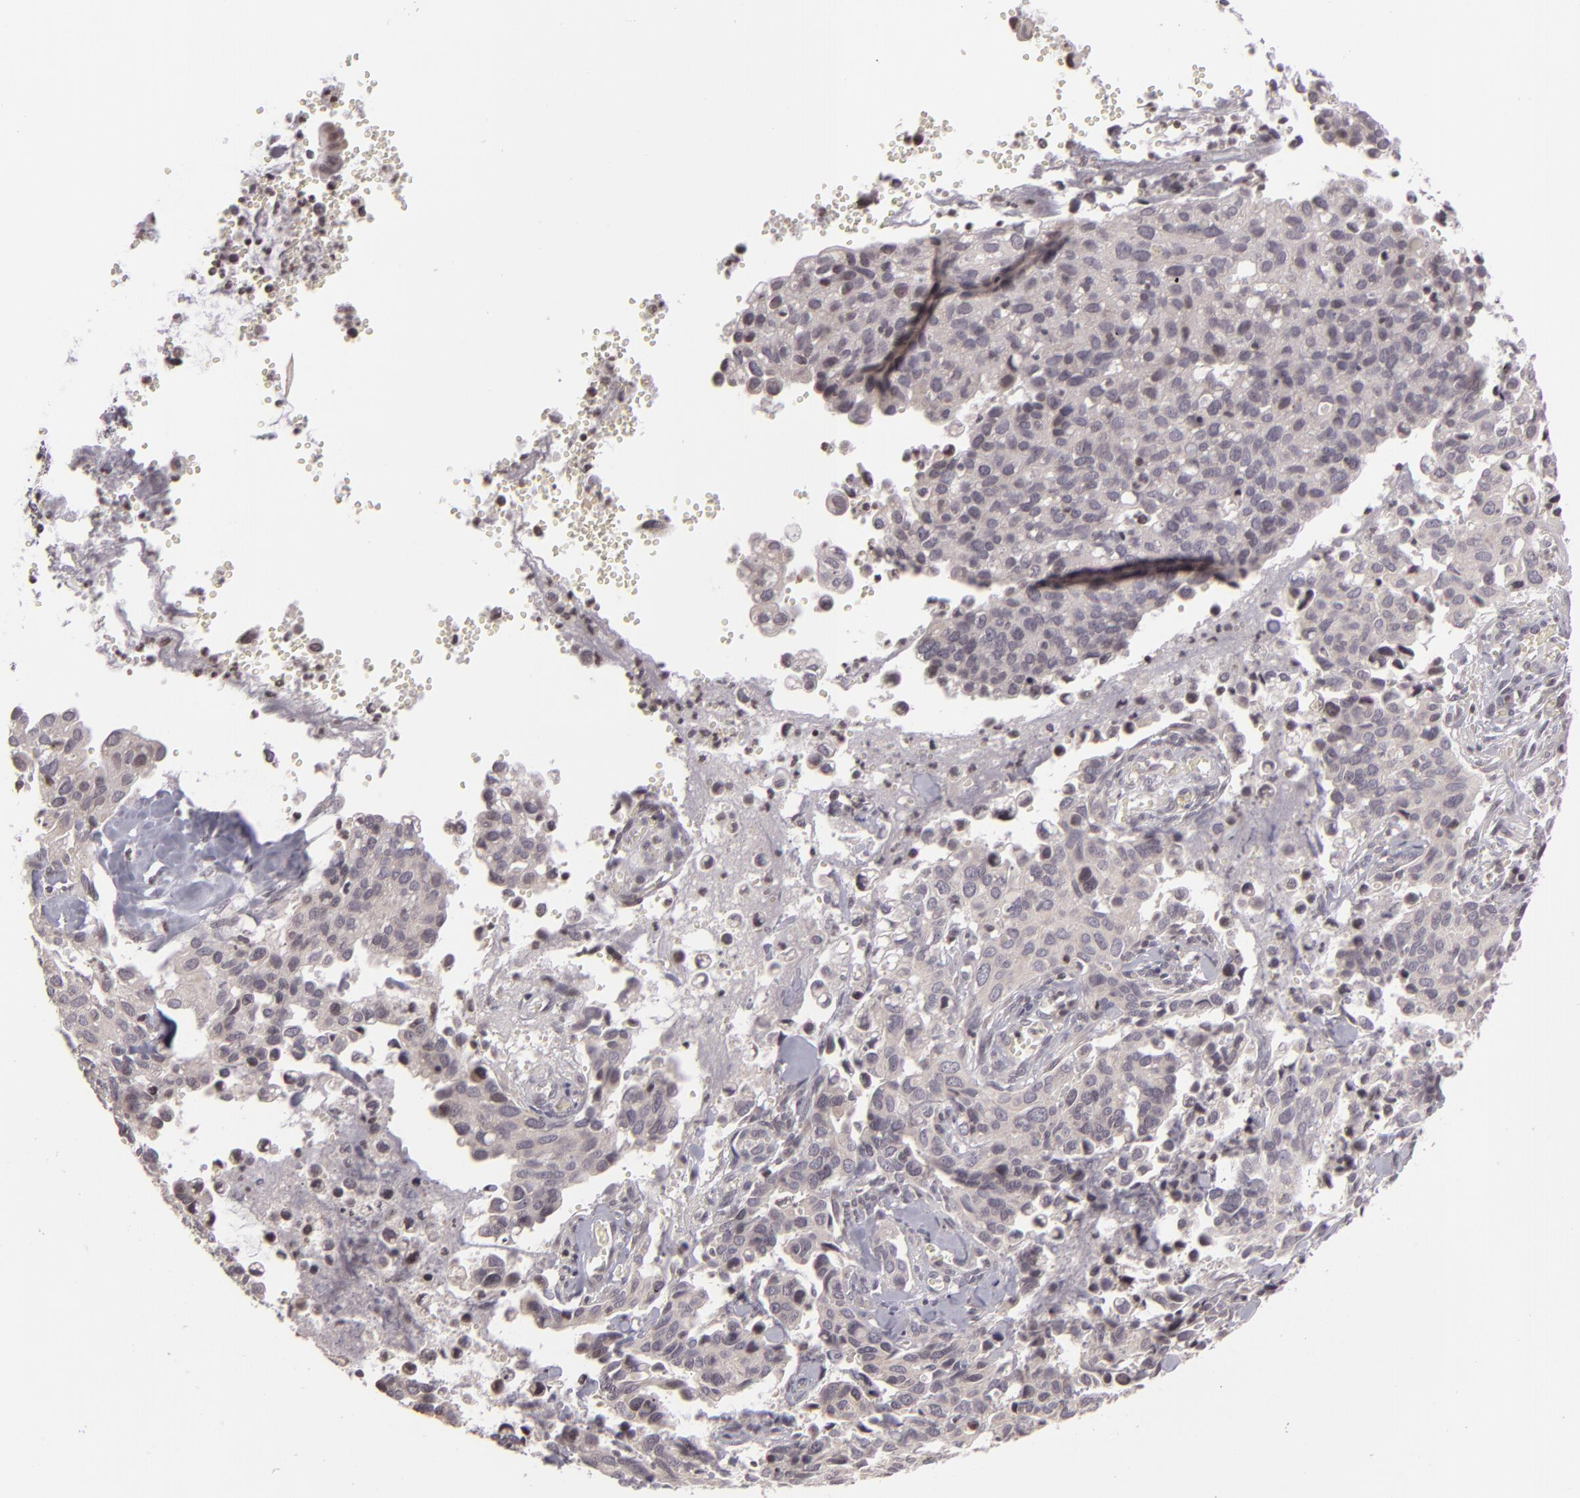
{"staining": {"intensity": "negative", "quantity": "none", "location": "none"}, "tissue": "cervical cancer", "cell_type": "Tumor cells", "image_type": "cancer", "snomed": [{"axis": "morphology", "description": "Normal tissue, NOS"}, {"axis": "morphology", "description": "Squamous cell carcinoma, NOS"}, {"axis": "topography", "description": "Cervix"}], "caption": "This histopathology image is of cervical cancer stained with IHC to label a protein in brown with the nuclei are counter-stained blue. There is no expression in tumor cells.", "gene": "AKAP6", "patient": {"sex": "female", "age": 45}}